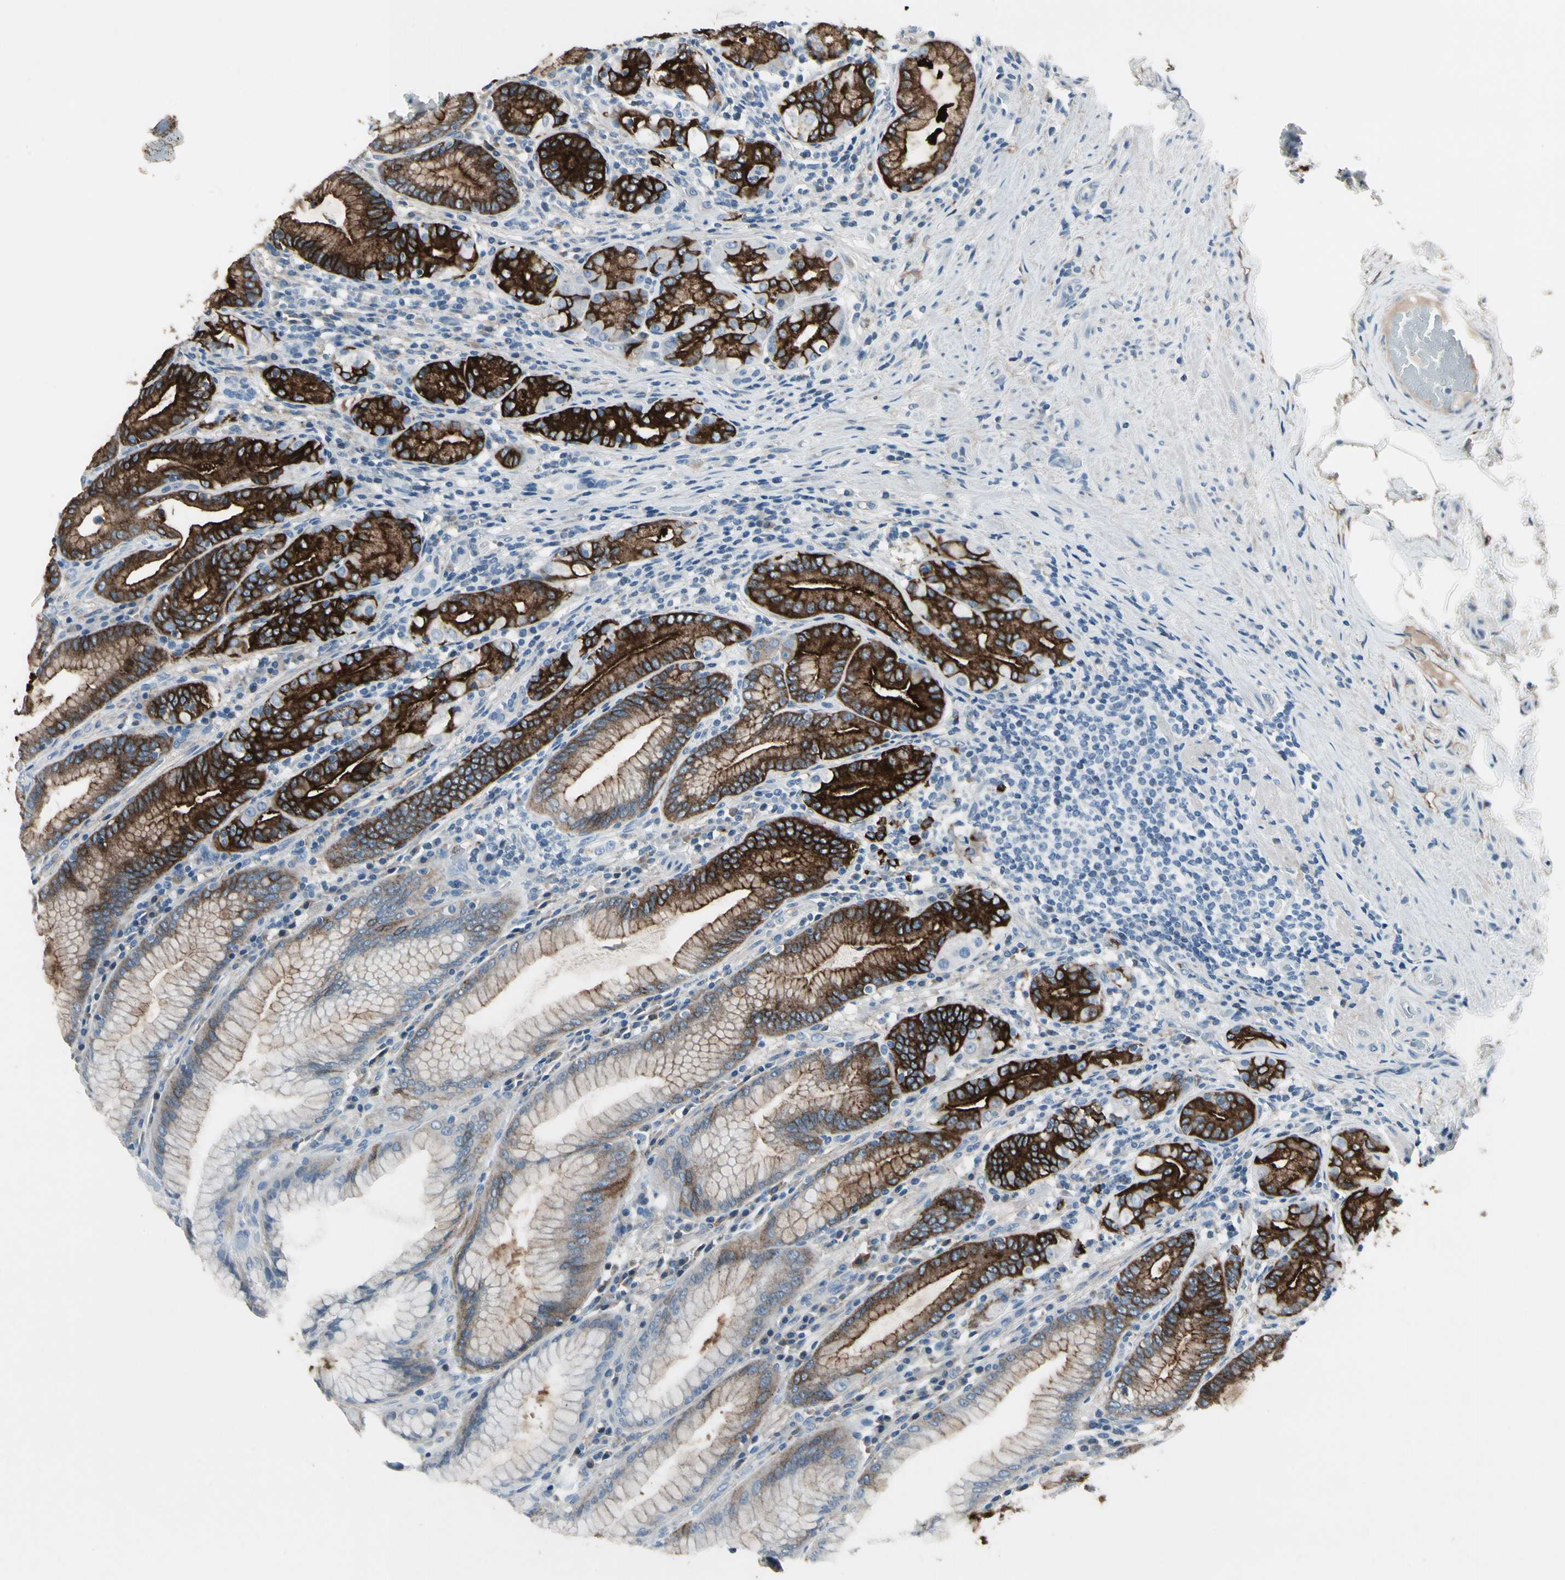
{"staining": {"intensity": "strong", "quantity": "25%-75%", "location": "cytoplasmic/membranous"}, "tissue": "stomach", "cell_type": "Glandular cells", "image_type": "normal", "snomed": [{"axis": "morphology", "description": "Normal tissue, NOS"}, {"axis": "topography", "description": "Stomach, lower"}], "caption": "Stomach stained for a protein (brown) reveals strong cytoplasmic/membranous positive staining in approximately 25%-75% of glandular cells.", "gene": "PIGR", "patient": {"sex": "female", "age": 76}}